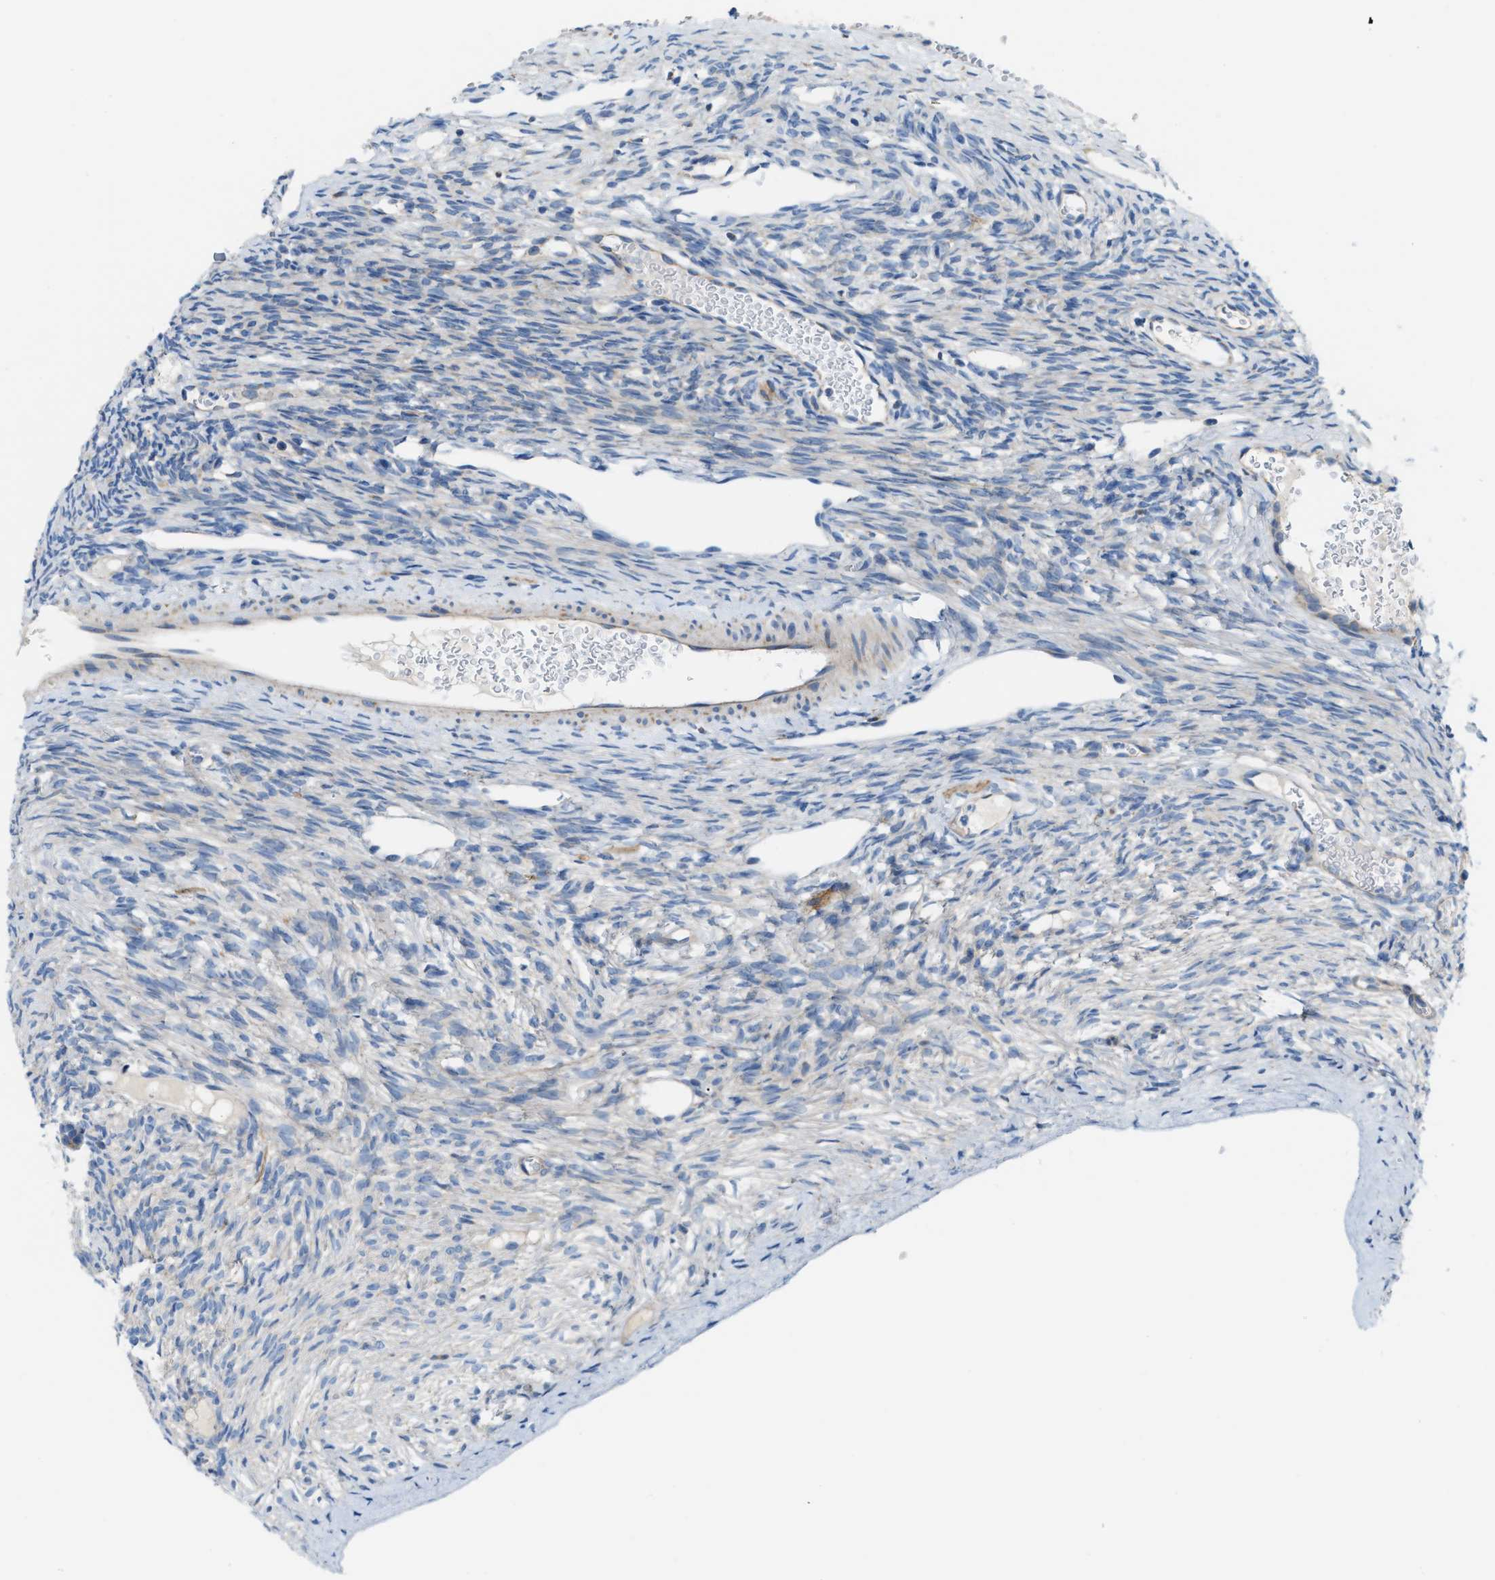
{"staining": {"intensity": "negative", "quantity": "none", "location": "none"}, "tissue": "ovary", "cell_type": "Ovarian stroma cells", "image_type": "normal", "snomed": [{"axis": "morphology", "description": "Normal tissue, NOS"}, {"axis": "topography", "description": "Ovary"}], "caption": "DAB (3,3'-diaminobenzidine) immunohistochemical staining of normal human ovary demonstrates no significant expression in ovarian stroma cells. Brightfield microscopy of immunohistochemistry (IHC) stained with DAB (3,3'-diaminobenzidine) (brown) and hematoxylin (blue), captured at high magnification.", "gene": "JADE1", "patient": {"sex": "female", "age": 33}}